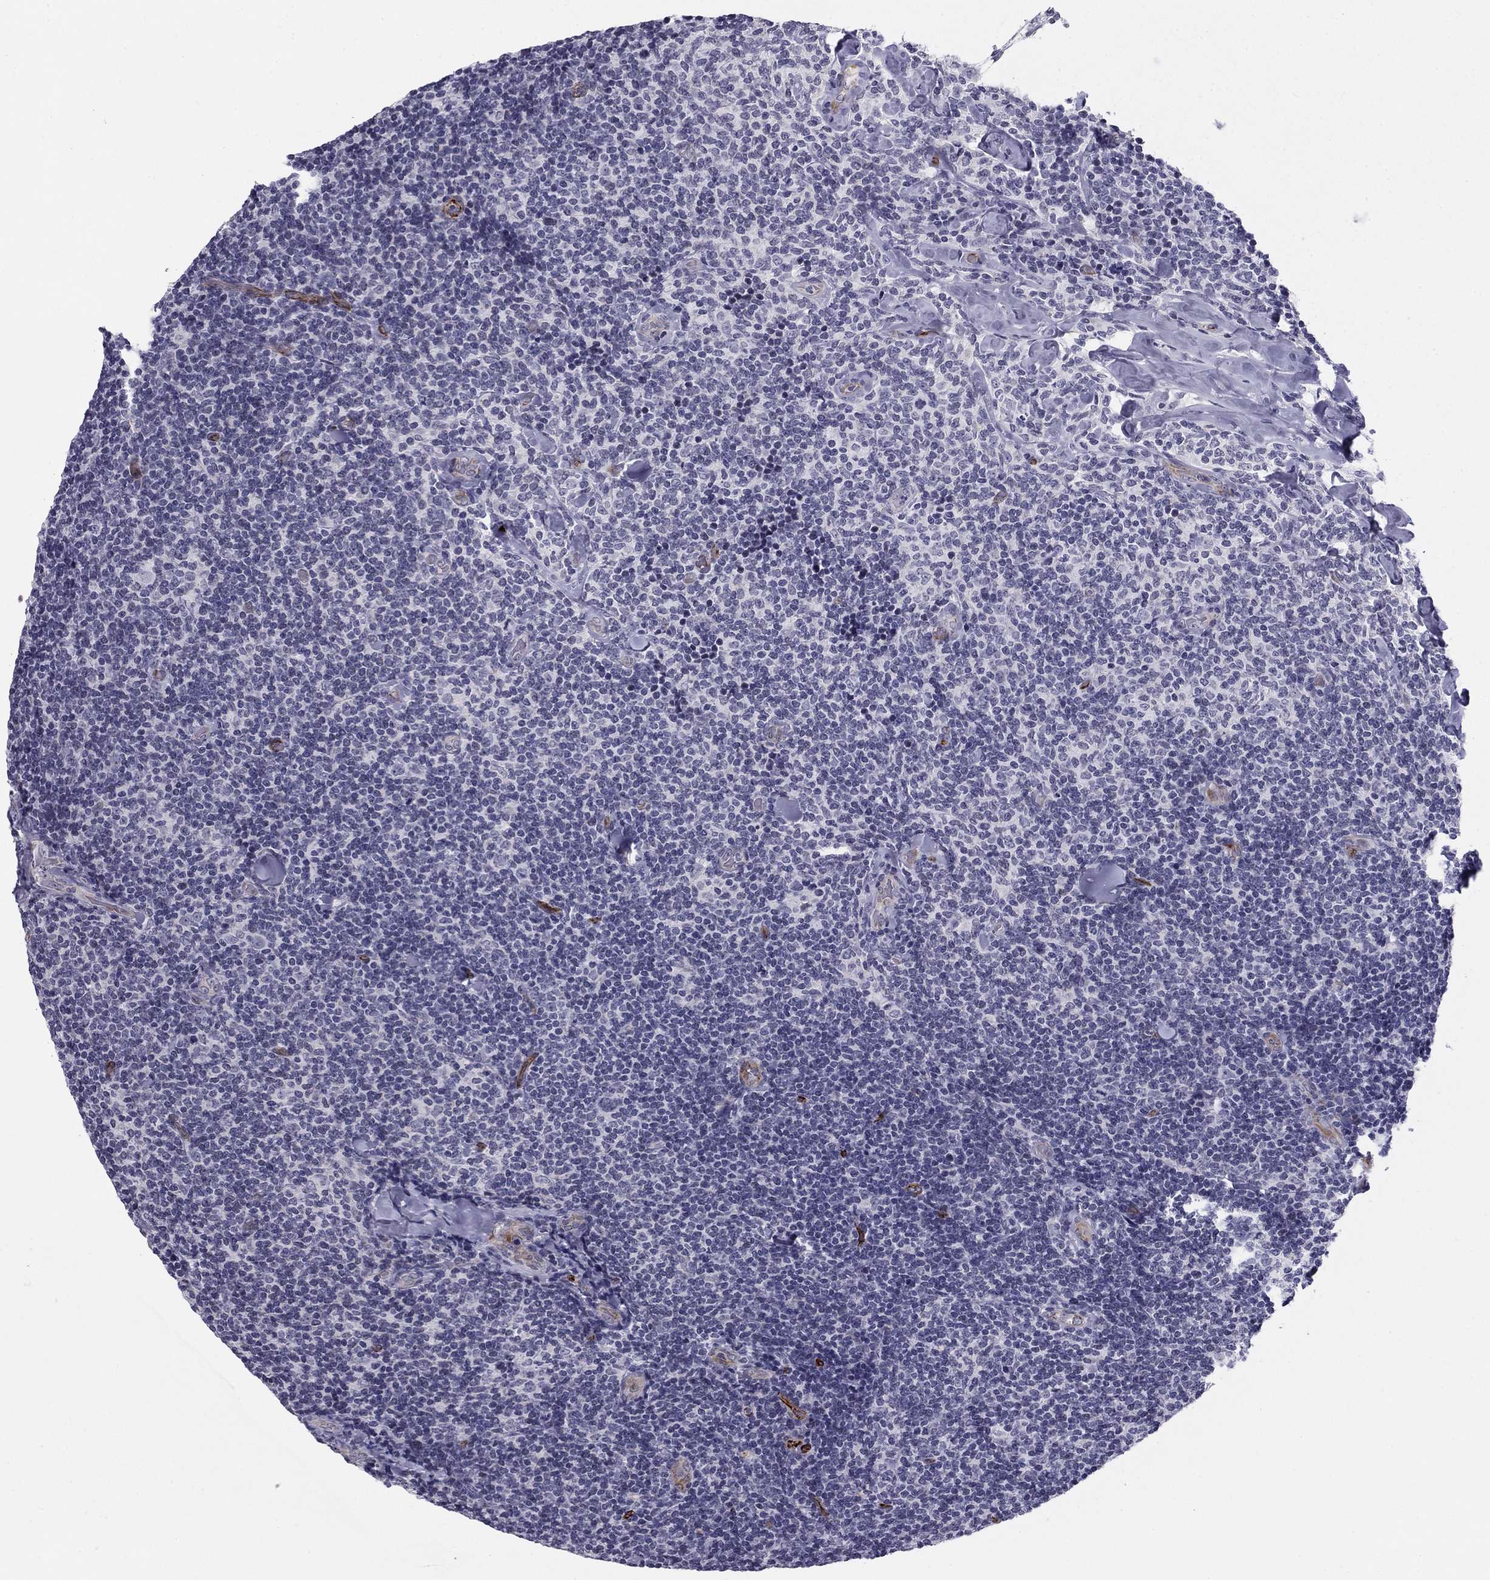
{"staining": {"intensity": "negative", "quantity": "none", "location": "none"}, "tissue": "lymphoma", "cell_type": "Tumor cells", "image_type": "cancer", "snomed": [{"axis": "morphology", "description": "Malignant lymphoma, non-Hodgkin's type, Low grade"}, {"axis": "topography", "description": "Lymph node"}], "caption": "Immunohistochemistry (IHC) histopathology image of neoplastic tissue: lymphoma stained with DAB (3,3'-diaminobenzidine) displays no significant protein staining in tumor cells.", "gene": "ANKS4B", "patient": {"sex": "female", "age": 56}}